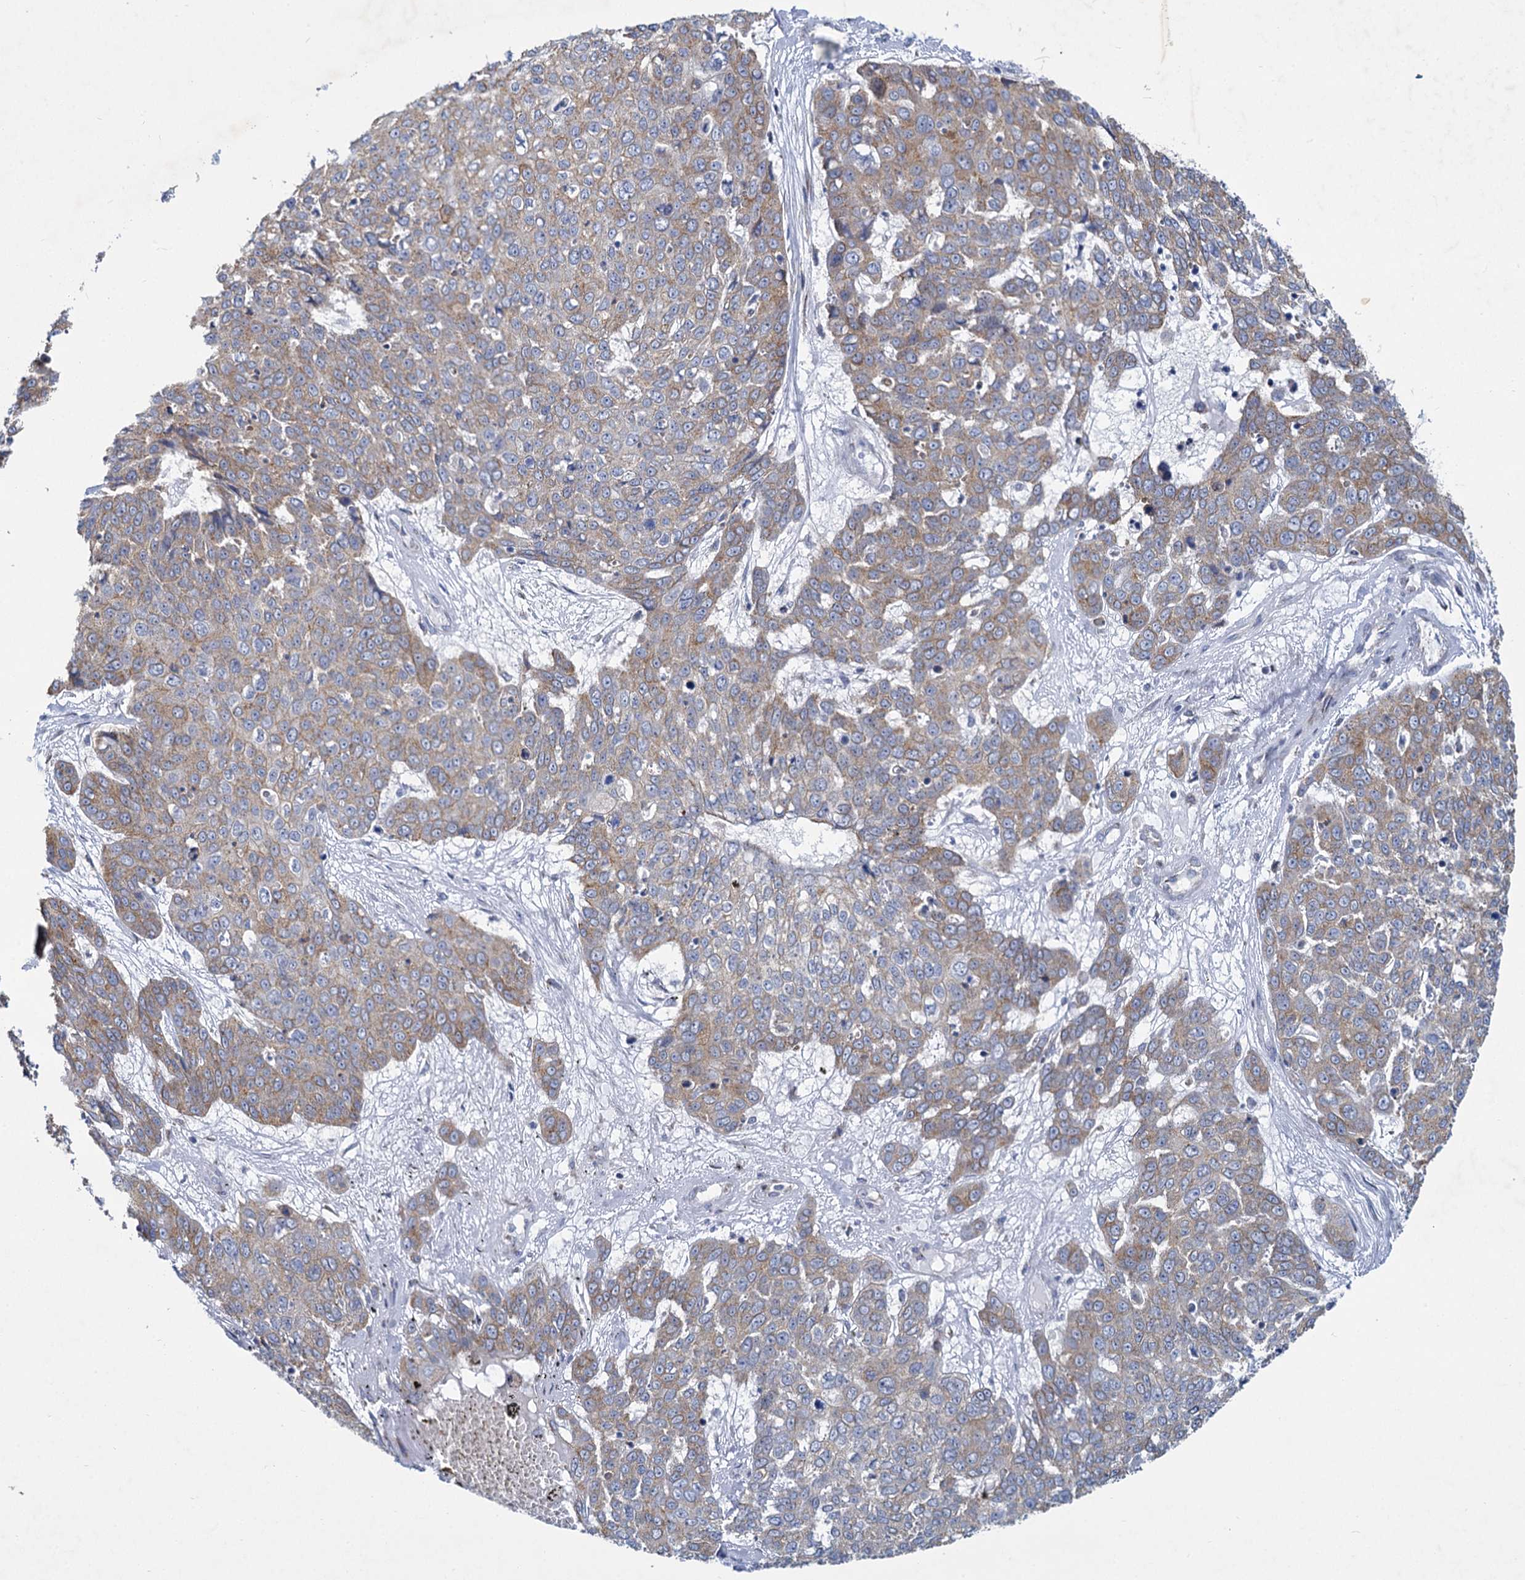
{"staining": {"intensity": "weak", "quantity": ">75%", "location": "cytoplasmic/membranous"}, "tissue": "skin cancer", "cell_type": "Tumor cells", "image_type": "cancer", "snomed": [{"axis": "morphology", "description": "Squamous cell carcinoma, NOS"}, {"axis": "topography", "description": "Skin"}], "caption": "Human skin cancer (squamous cell carcinoma) stained with a protein marker exhibits weak staining in tumor cells.", "gene": "PRSS35", "patient": {"sex": "male", "age": 71}}